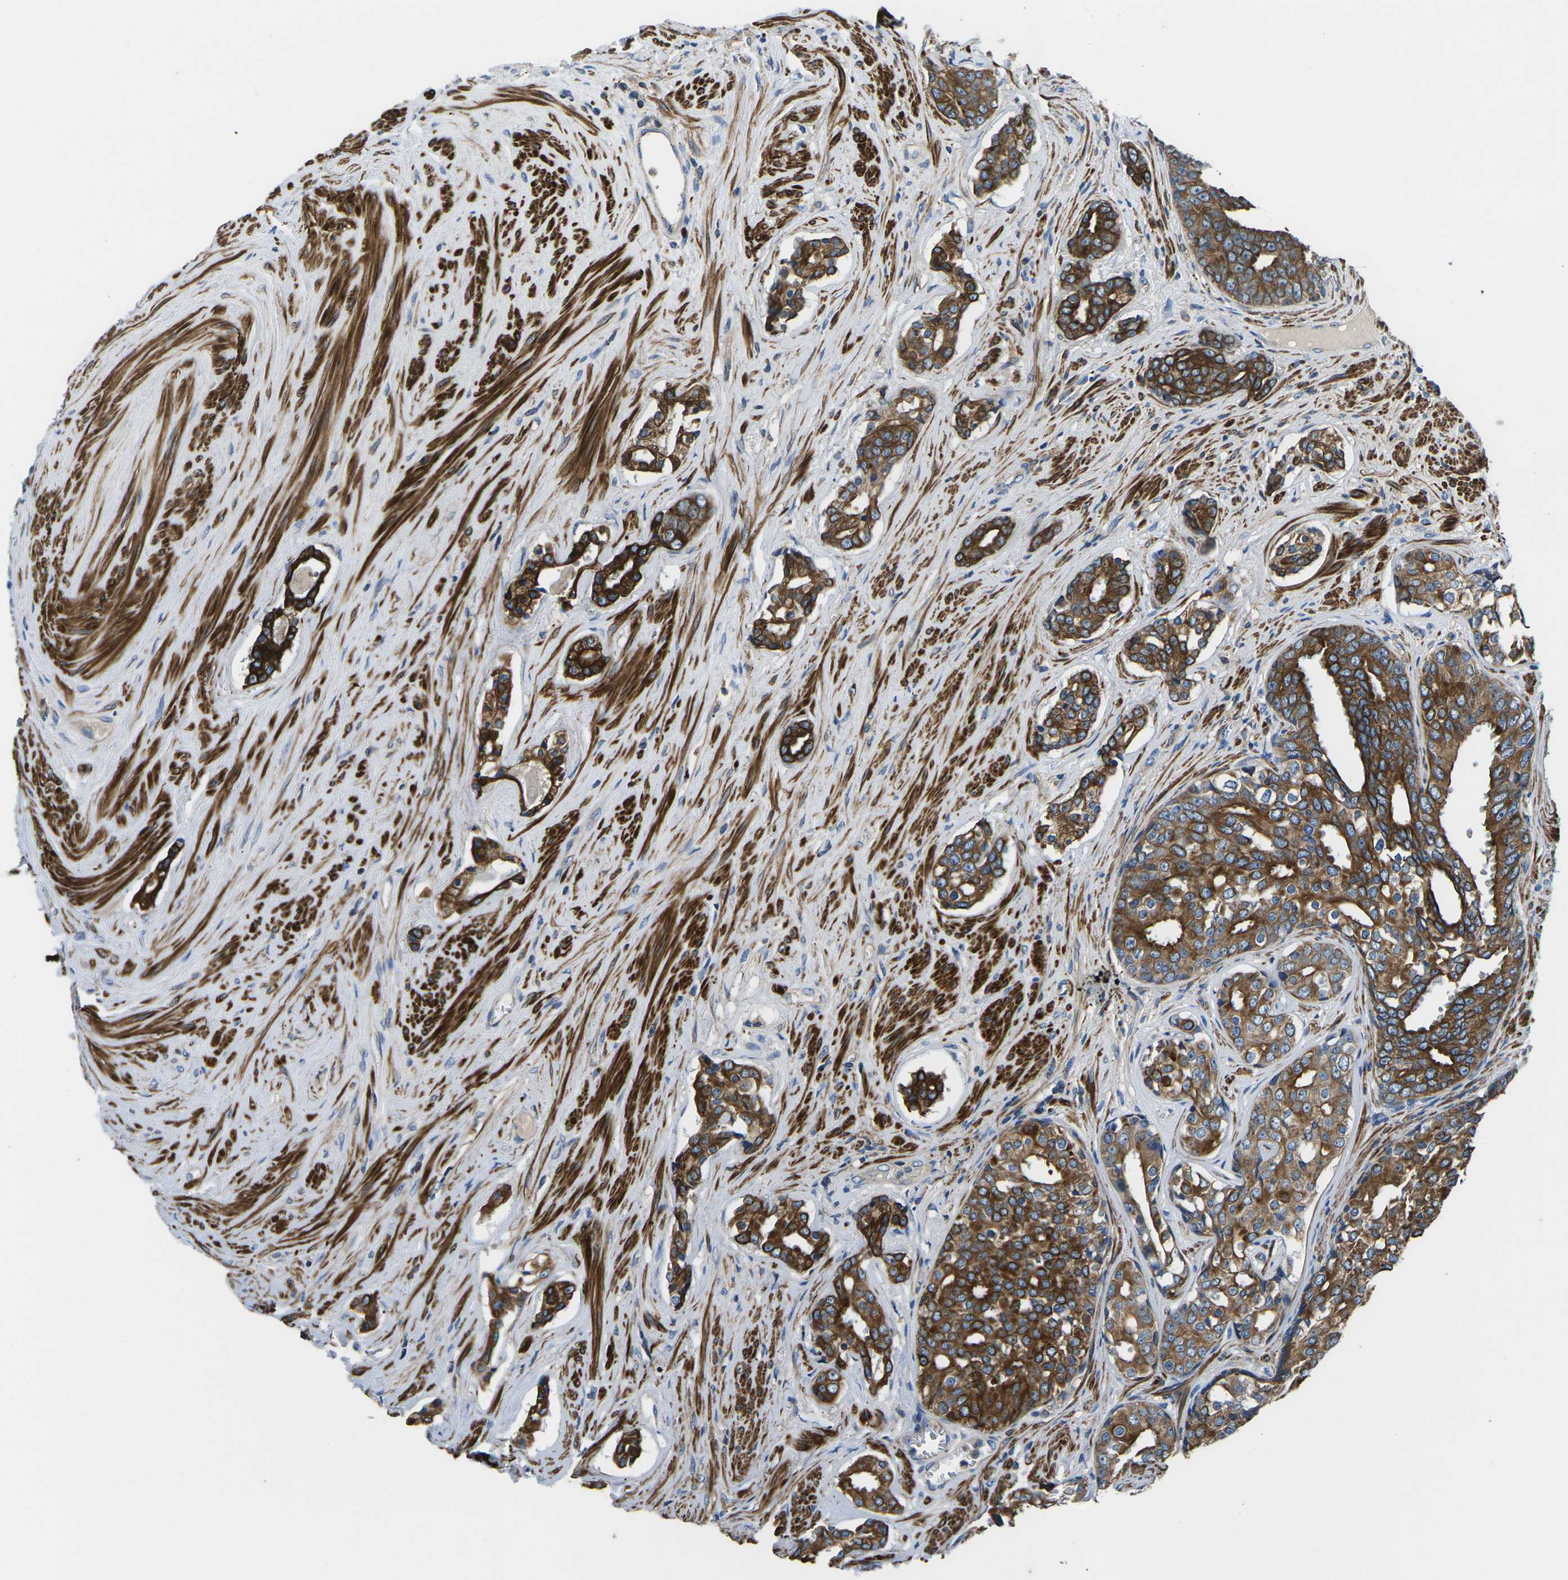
{"staining": {"intensity": "strong", "quantity": ">75%", "location": "cytoplasmic/membranous"}, "tissue": "prostate cancer", "cell_type": "Tumor cells", "image_type": "cancer", "snomed": [{"axis": "morphology", "description": "Adenocarcinoma, High grade"}, {"axis": "topography", "description": "Prostate"}], "caption": "The image shows staining of prostate high-grade adenocarcinoma, revealing strong cytoplasmic/membranous protein expression (brown color) within tumor cells.", "gene": "KCNJ15", "patient": {"sex": "male", "age": 71}}